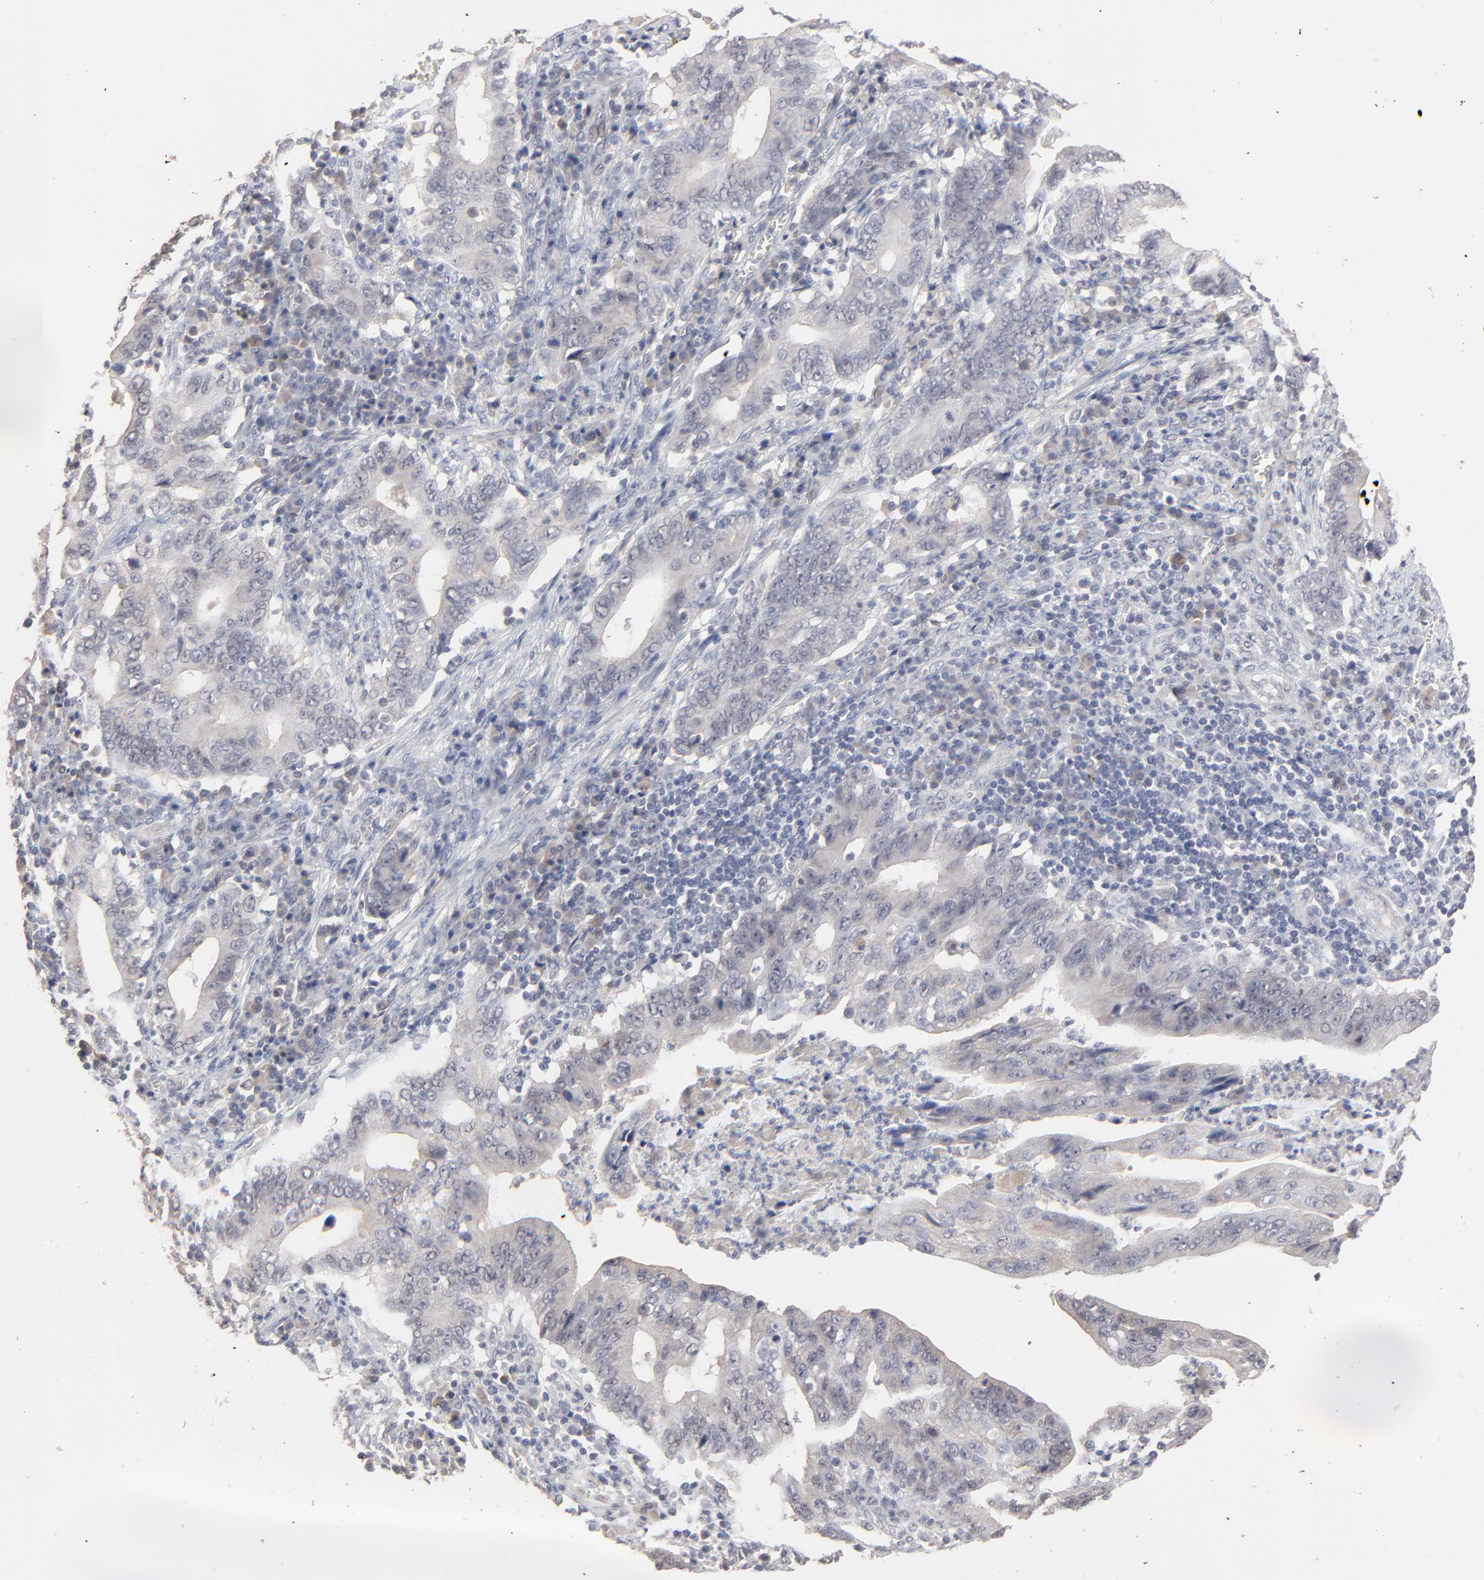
{"staining": {"intensity": "negative", "quantity": "none", "location": "none"}, "tissue": "stomach cancer", "cell_type": "Tumor cells", "image_type": "cancer", "snomed": [{"axis": "morphology", "description": "Adenocarcinoma, NOS"}, {"axis": "topography", "description": "Stomach, upper"}], "caption": "Tumor cells show no significant protein staining in adenocarcinoma (stomach).", "gene": "FAM199X", "patient": {"sex": "male", "age": 63}}